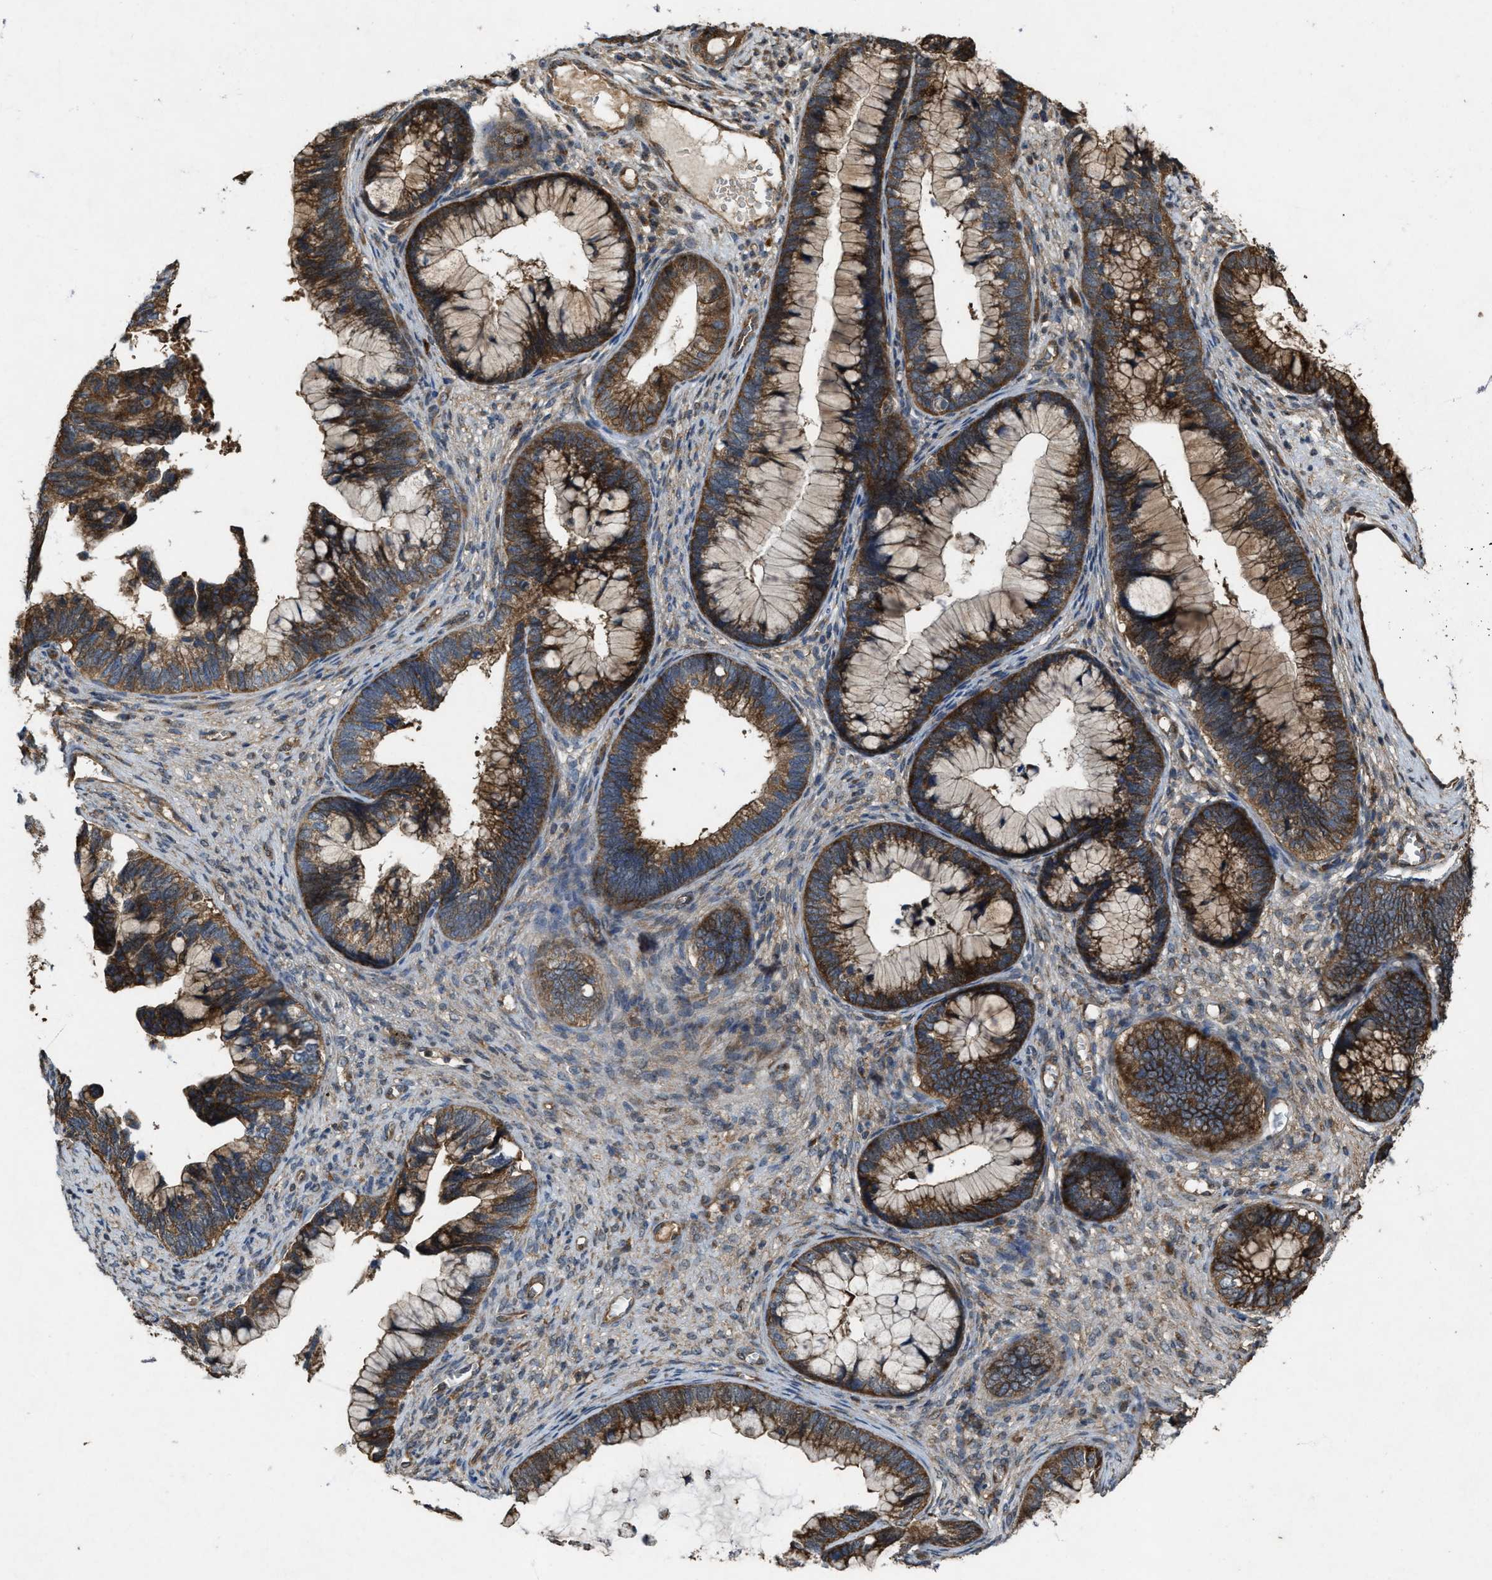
{"staining": {"intensity": "strong", "quantity": ">75%", "location": "cytoplasmic/membranous"}, "tissue": "cervical cancer", "cell_type": "Tumor cells", "image_type": "cancer", "snomed": [{"axis": "morphology", "description": "Adenocarcinoma, NOS"}, {"axis": "topography", "description": "Cervix"}], "caption": "Cervical adenocarcinoma tissue shows strong cytoplasmic/membranous positivity in about >75% of tumor cells, visualized by immunohistochemistry.", "gene": "PDP2", "patient": {"sex": "female", "age": 44}}